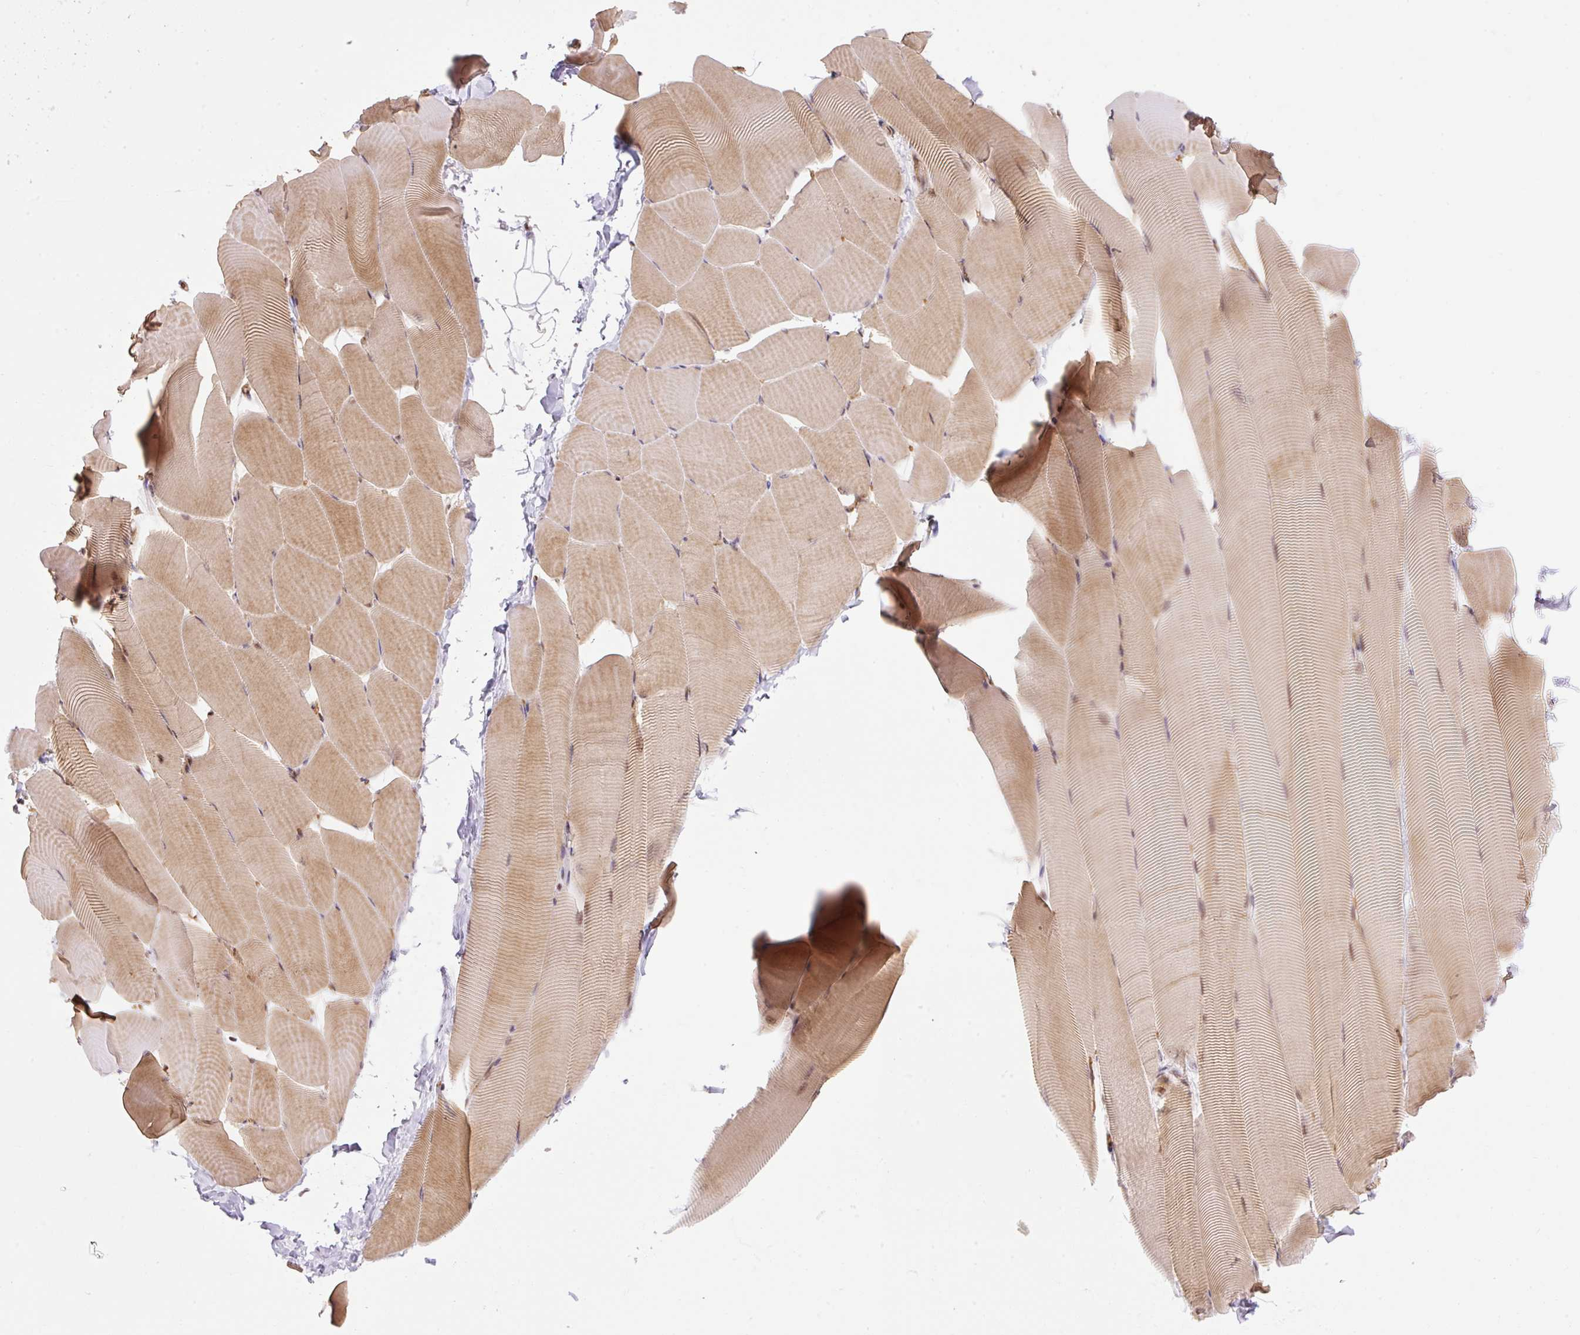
{"staining": {"intensity": "moderate", "quantity": ">75%", "location": "cytoplasmic/membranous"}, "tissue": "skeletal muscle", "cell_type": "Myocytes", "image_type": "normal", "snomed": [{"axis": "morphology", "description": "Normal tissue, NOS"}, {"axis": "topography", "description": "Skeletal muscle"}], "caption": "A micrograph showing moderate cytoplasmic/membranous expression in approximately >75% of myocytes in unremarkable skeletal muscle, as visualized by brown immunohistochemical staining.", "gene": "ENSG00000268750", "patient": {"sex": "male", "age": 25}}